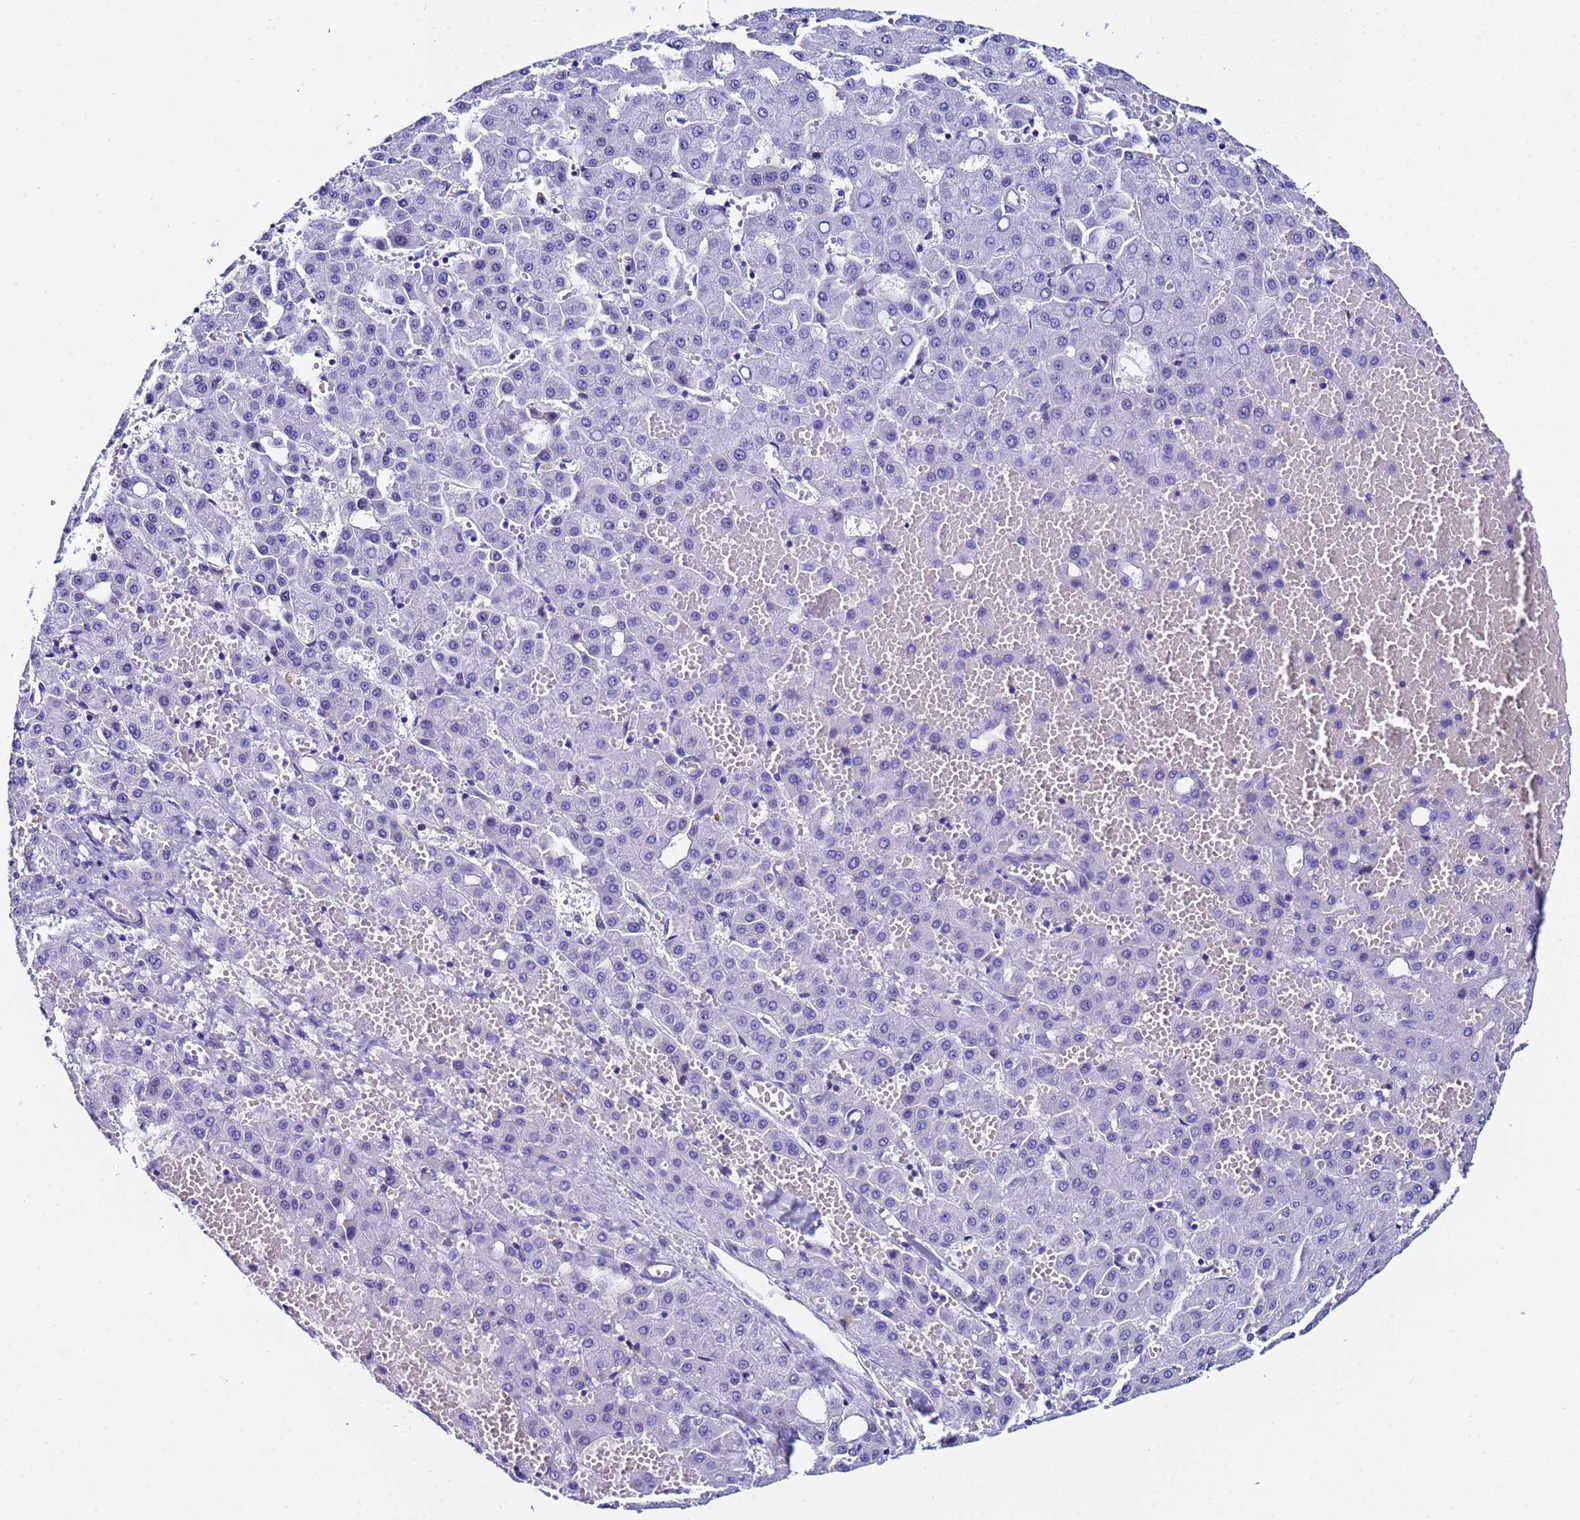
{"staining": {"intensity": "negative", "quantity": "none", "location": "none"}, "tissue": "liver cancer", "cell_type": "Tumor cells", "image_type": "cancer", "snomed": [{"axis": "morphology", "description": "Carcinoma, Hepatocellular, NOS"}, {"axis": "topography", "description": "Liver"}], "caption": "The IHC photomicrograph has no significant positivity in tumor cells of liver hepatocellular carcinoma tissue. (DAB IHC visualized using brightfield microscopy, high magnification).", "gene": "POP5", "patient": {"sex": "male", "age": 47}}